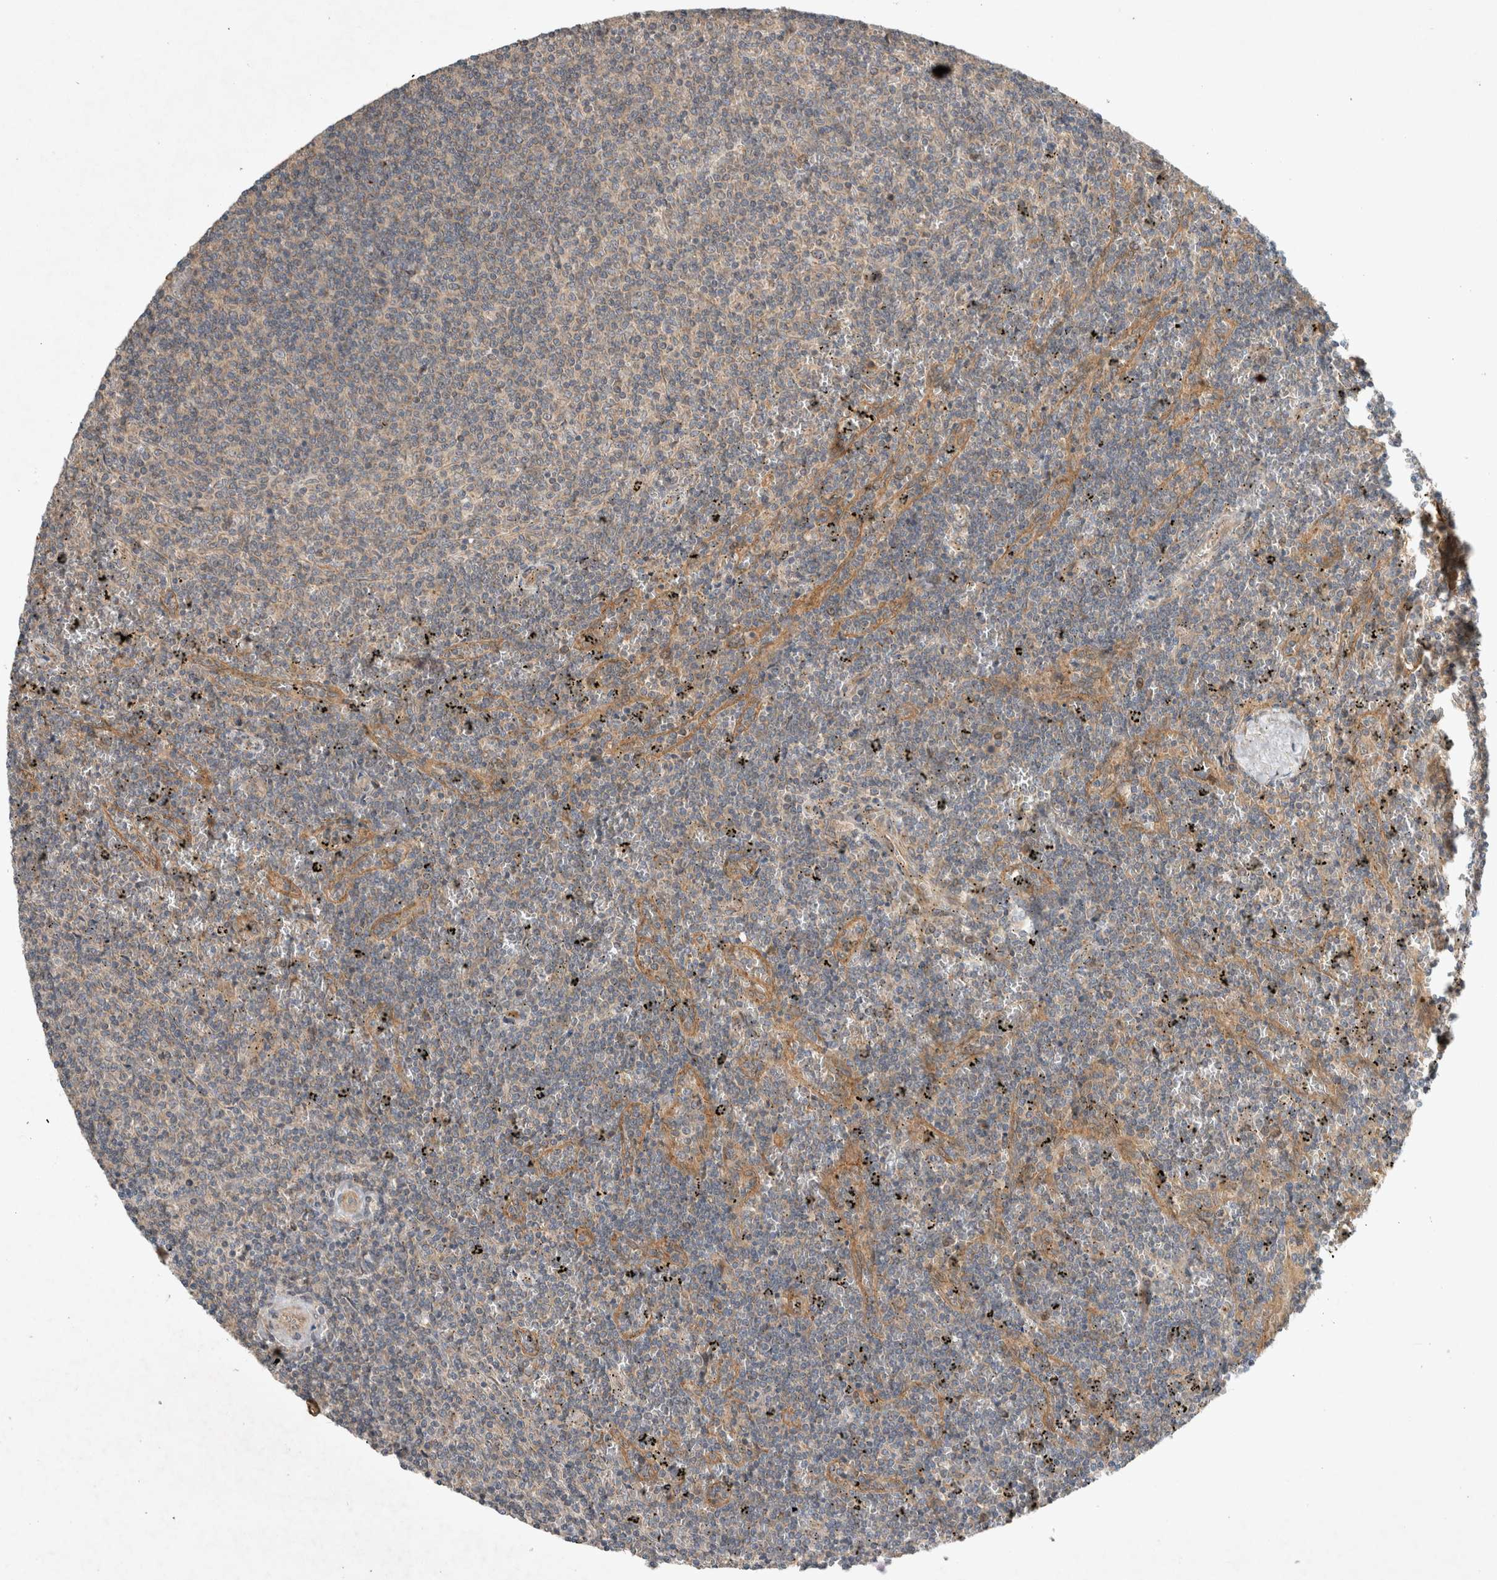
{"staining": {"intensity": "negative", "quantity": "none", "location": "none"}, "tissue": "lymphoma", "cell_type": "Tumor cells", "image_type": "cancer", "snomed": [{"axis": "morphology", "description": "Malignant lymphoma, non-Hodgkin's type, Low grade"}, {"axis": "topography", "description": "Spleen"}], "caption": "IHC histopathology image of human lymphoma stained for a protein (brown), which exhibits no positivity in tumor cells. (Brightfield microscopy of DAB (3,3'-diaminobenzidine) IHC at high magnification).", "gene": "ARMC9", "patient": {"sex": "female", "age": 50}}